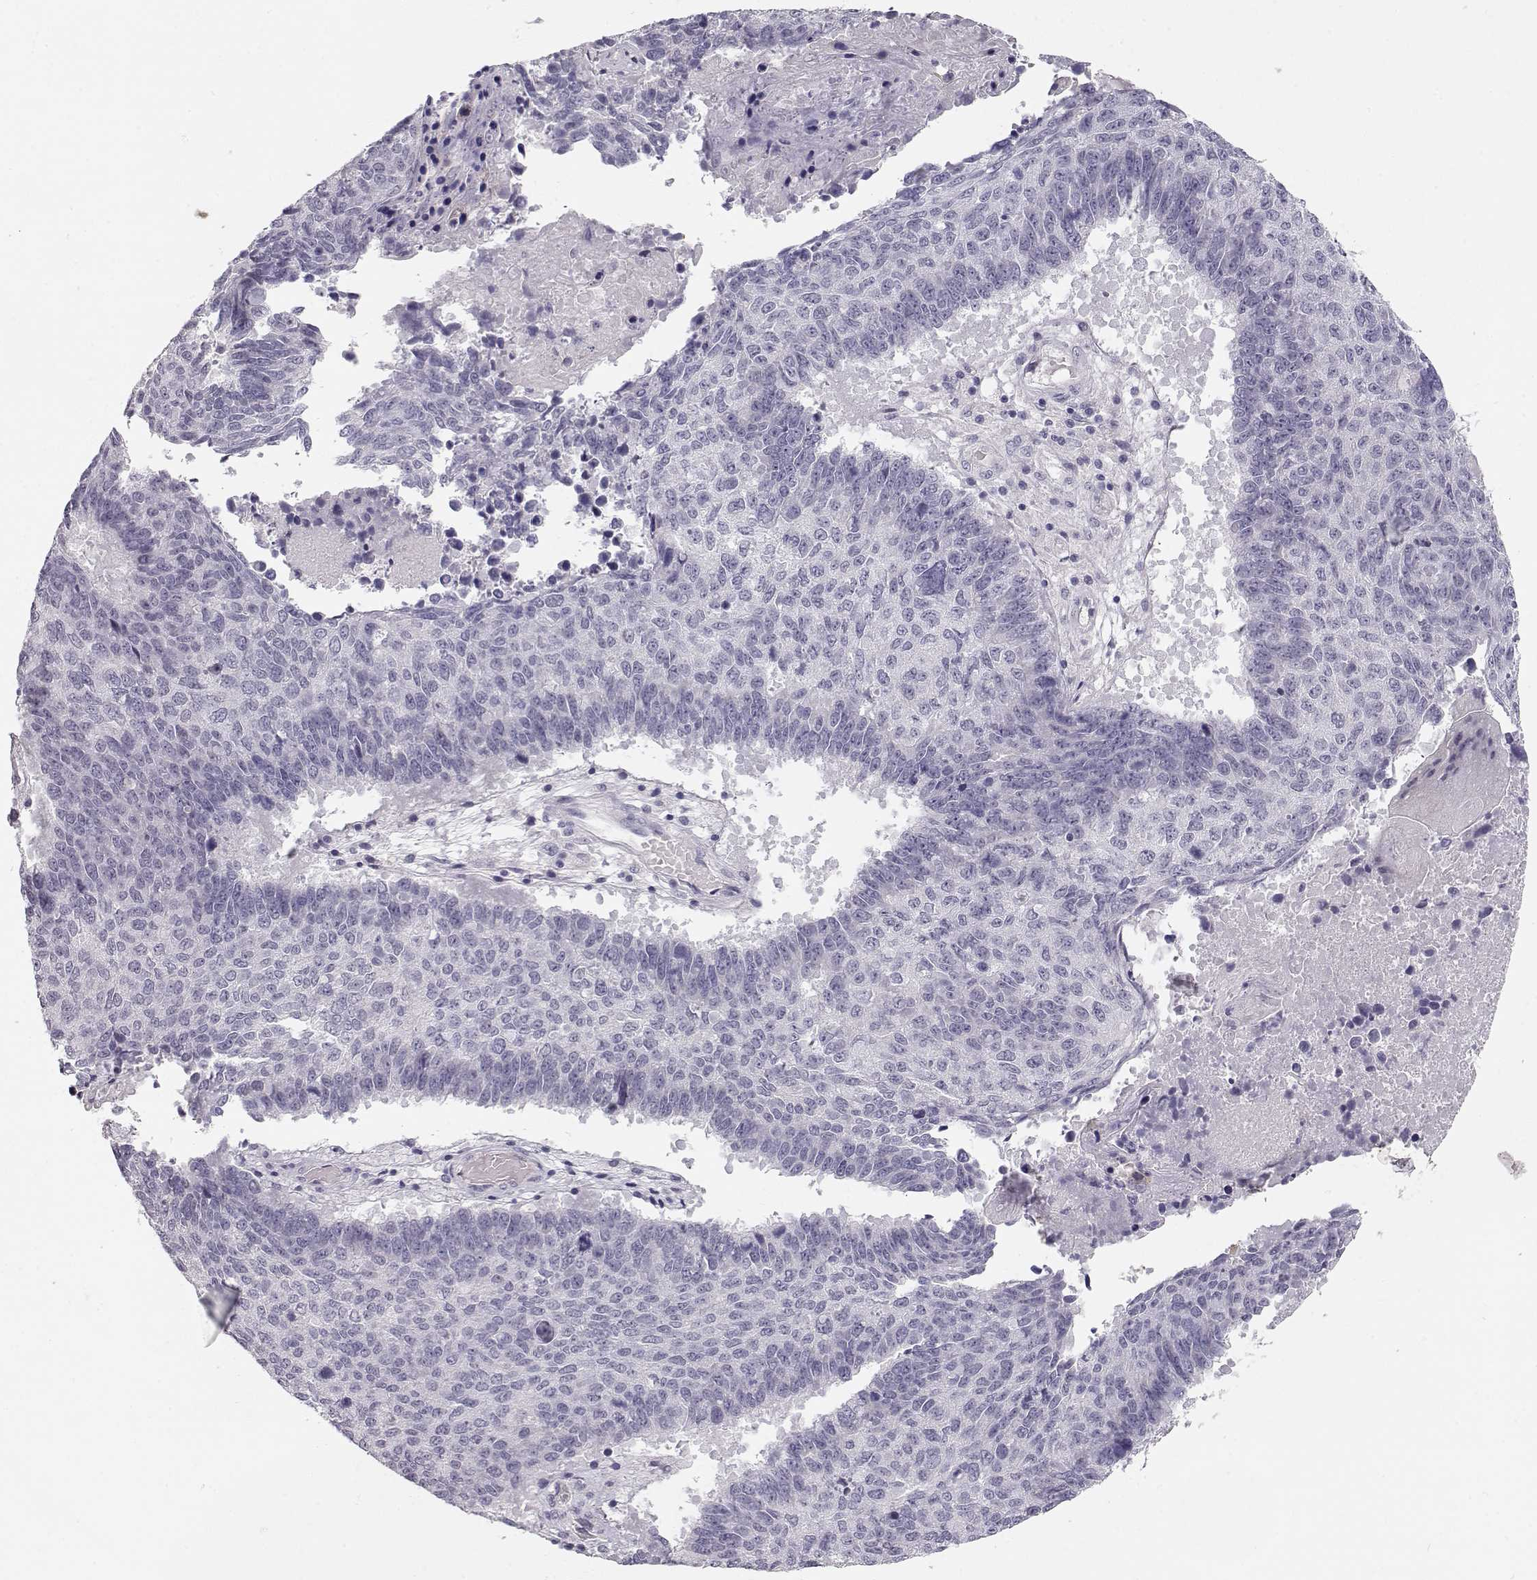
{"staining": {"intensity": "negative", "quantity": "none", "location": "none"}, "tissue": "lung cancer", "cell_type": "Tumor cells", "image_type": "cancer", "snomed": [{"axis": "morphology", "description": "Squamous cell carcinoma, NOS"}, {"axis": "topography", "description": "Lung"}], "caption": "The immunohistochemistry photomicrograph has no significant expression in tumor cells of lung cancer tissue. Nuclei are stained in blue.", "gene": "TTC26", "patient": {"sex": "male", "age": 73}}